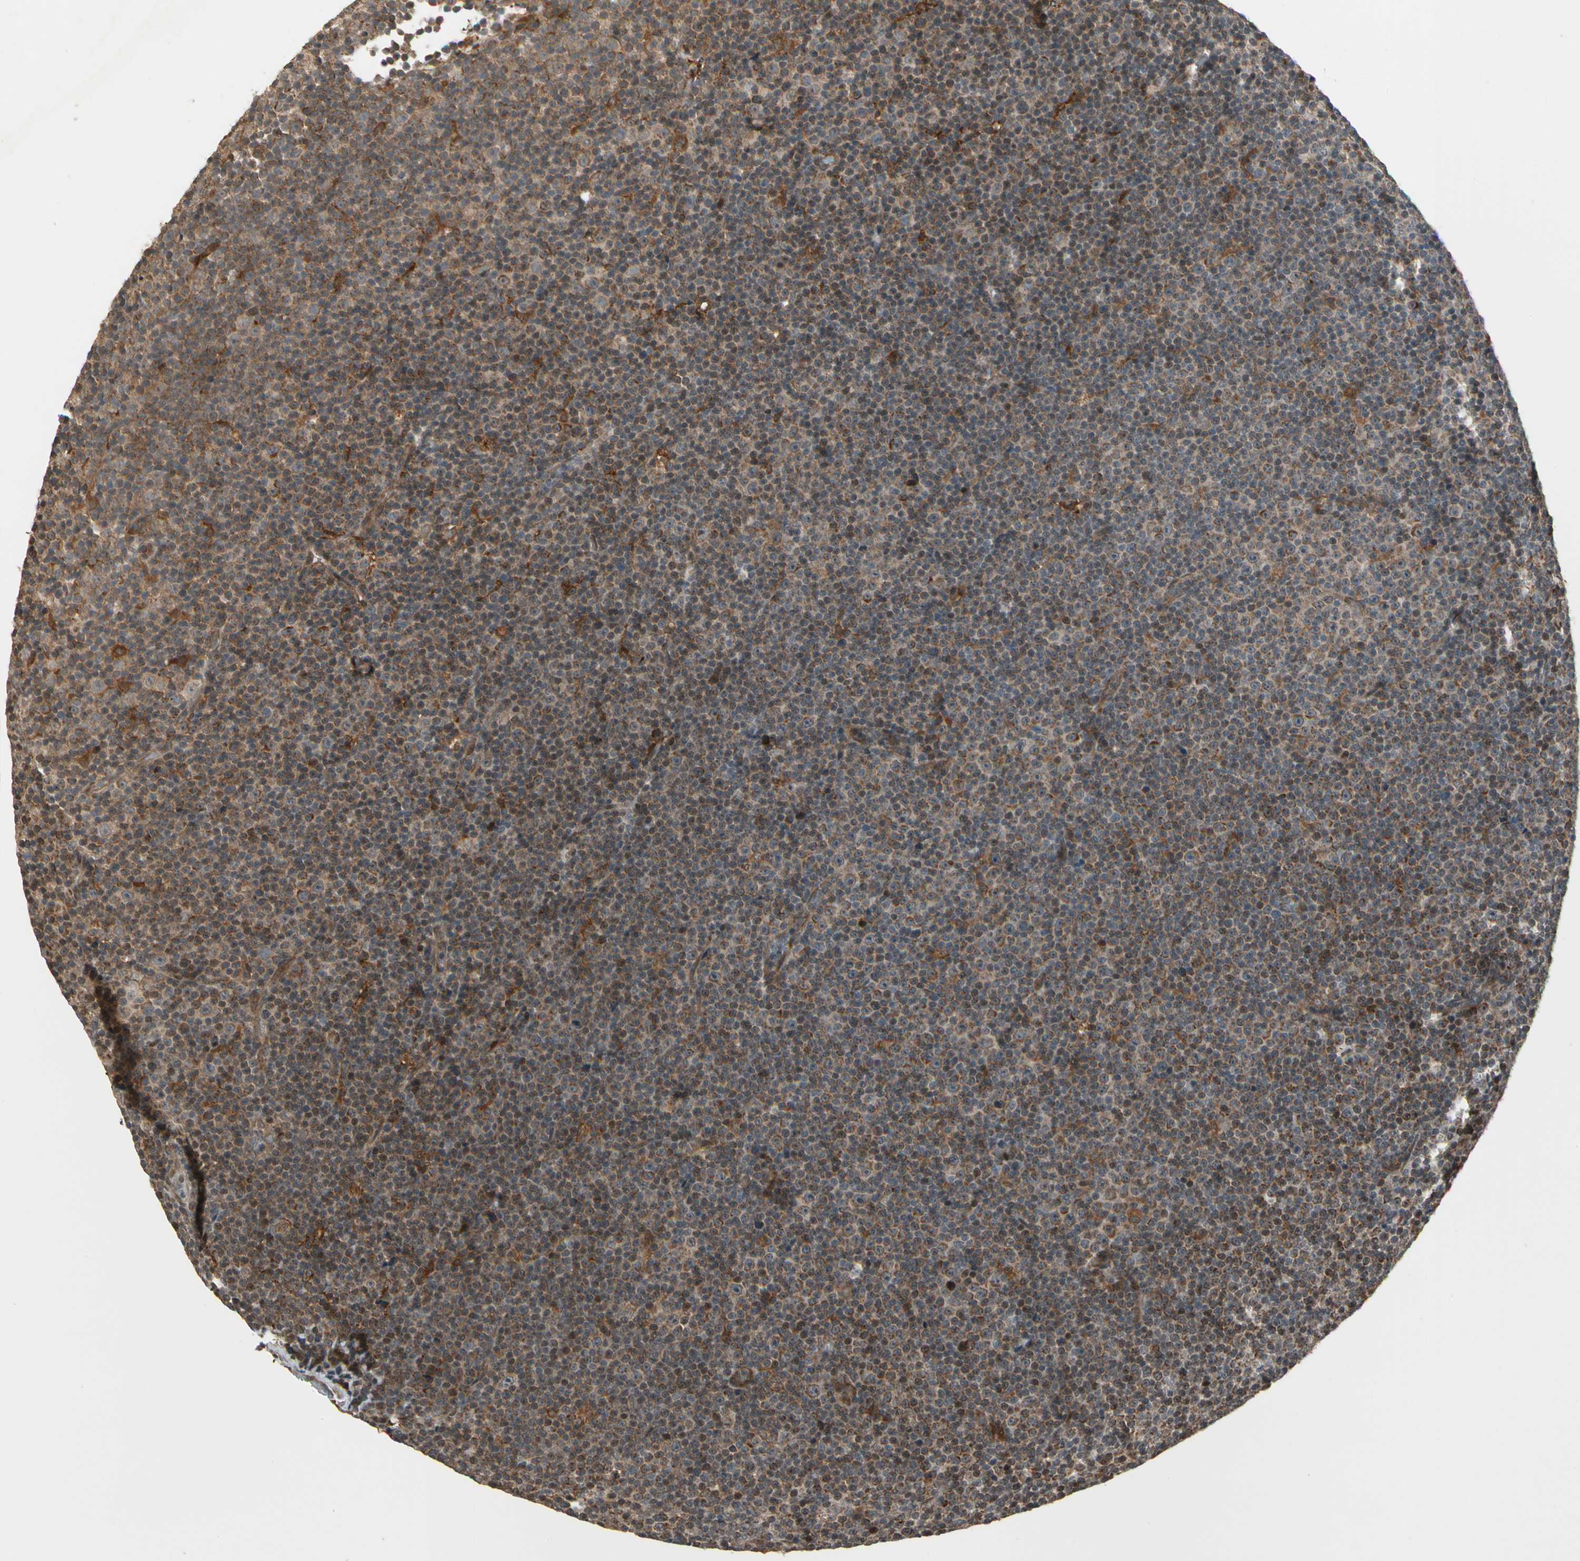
{"staining": {"intensity": "moderate", "quantity": "25%-75%", "location": "cytoplasmic/membranous"}, "tissue": "lymphoma", "cell_type": "Tumor cells", "image_type": "cancer", "snomed": [{"axis": "morphology", "description": "Malignant lymphoma, non-Hodgkin's type, Low grade"}, {"axis": "topography", "description": "Lymph node"}], "caption": "This image exhibits malignant lymphoma, non-Hodgkin's type (low-grade) stained with immunohistochemistry to label a protein in brown. The cytoplasmic/membranous of tumor cells show moderate positivity for the protein. Nuclei are counter-stained blue.", "gene": "GLUL", "patient": {"sex": "female", "age": 67}}